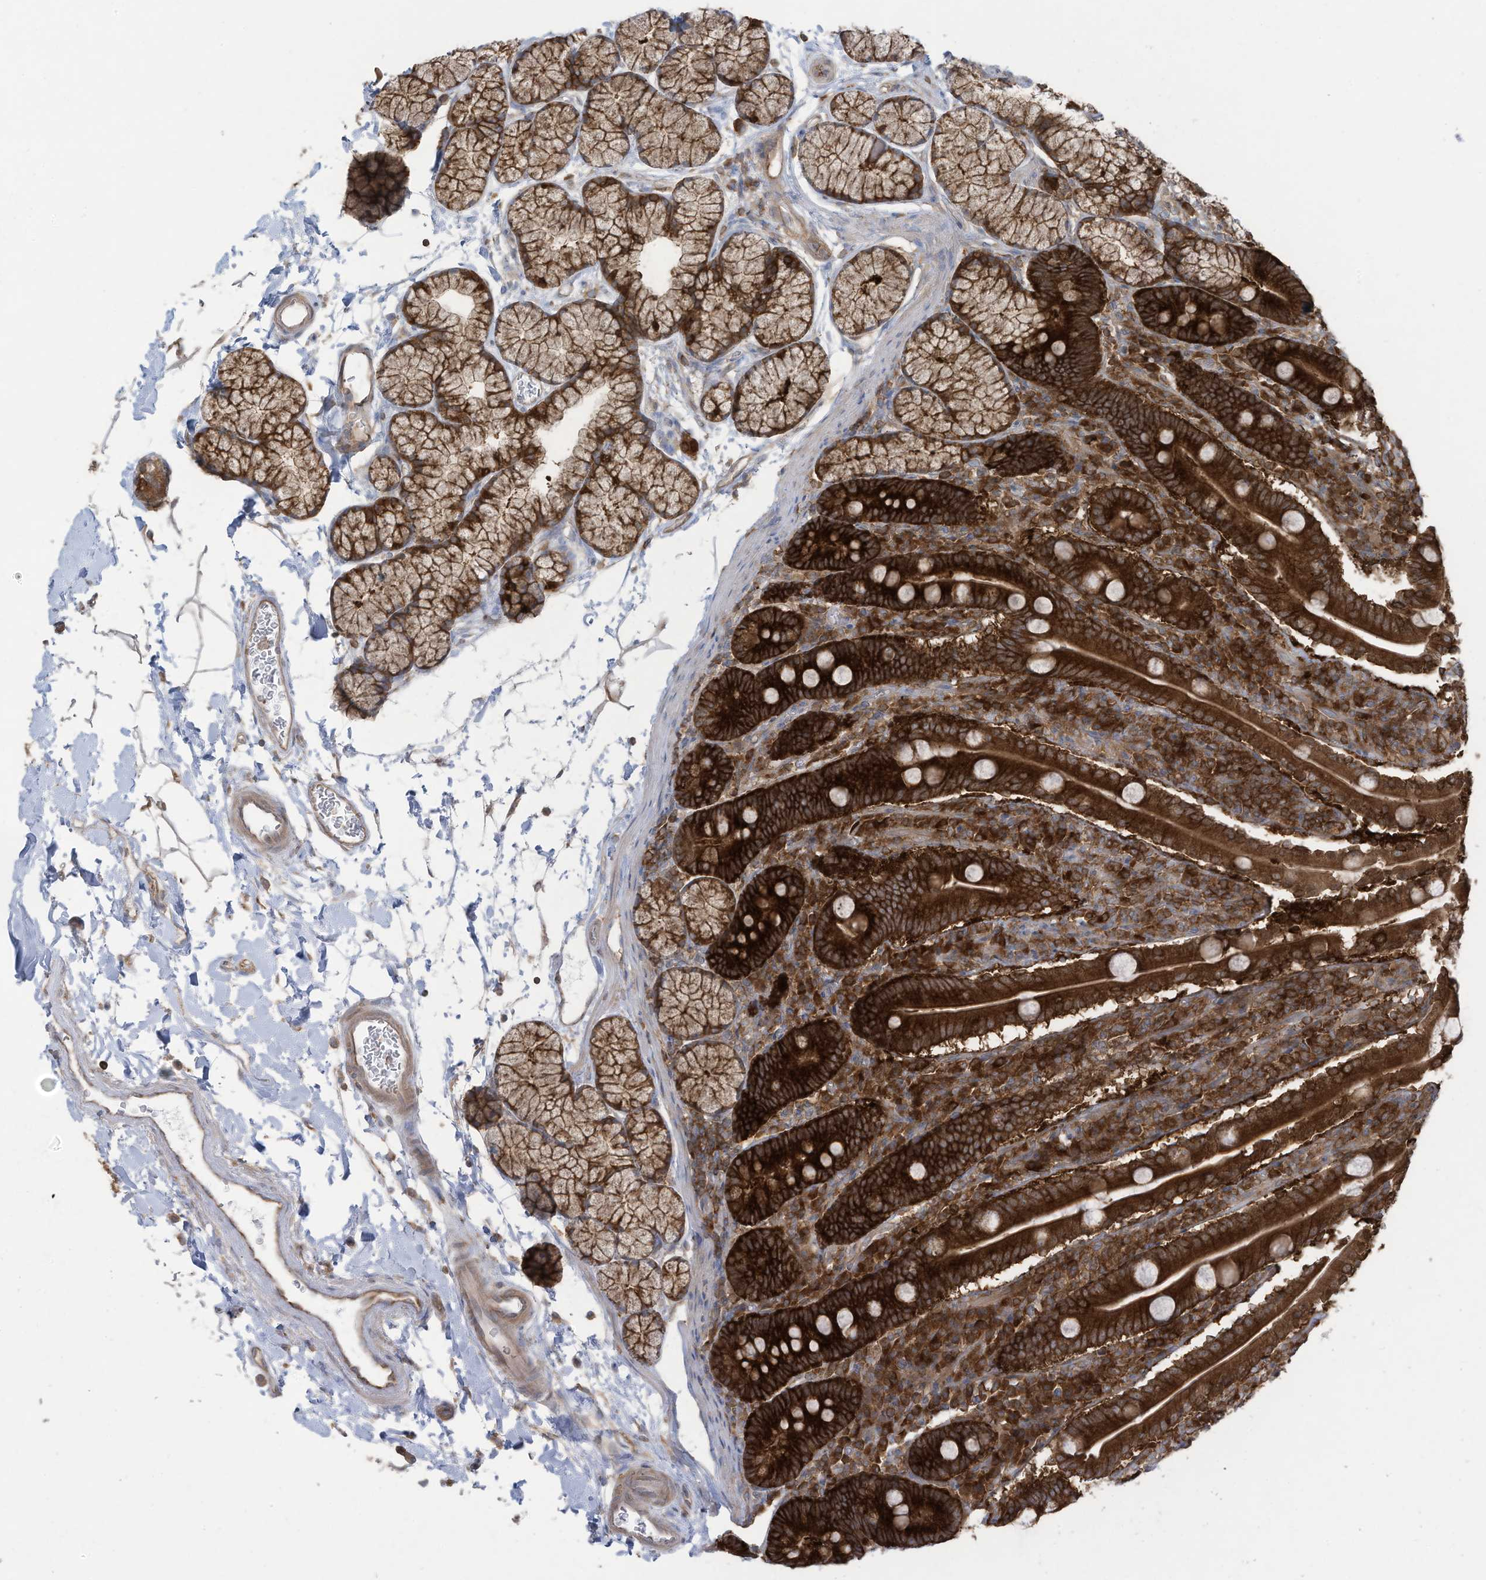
{"staining": {"intensity": "strong", "quantity": ">75%", "location": "cytoplasmic/membranous"}, "tissue": "duodenum", "cell_type": "Glandular cells", "image_type": "normal", "snomed": [{"axis": "morphology", "description": "Normal tissue, NOS"}, {"axis": "topography", "description": "Duodenum"}], "caption": "Approximately >75% of glandular cells in normal human duodenum display strong cytoplasmic/membranous protein expression as visualized by brown immunohistochemical staining.", "gene": "OLA1", "patient": {"sex": "male", "age": 35}}